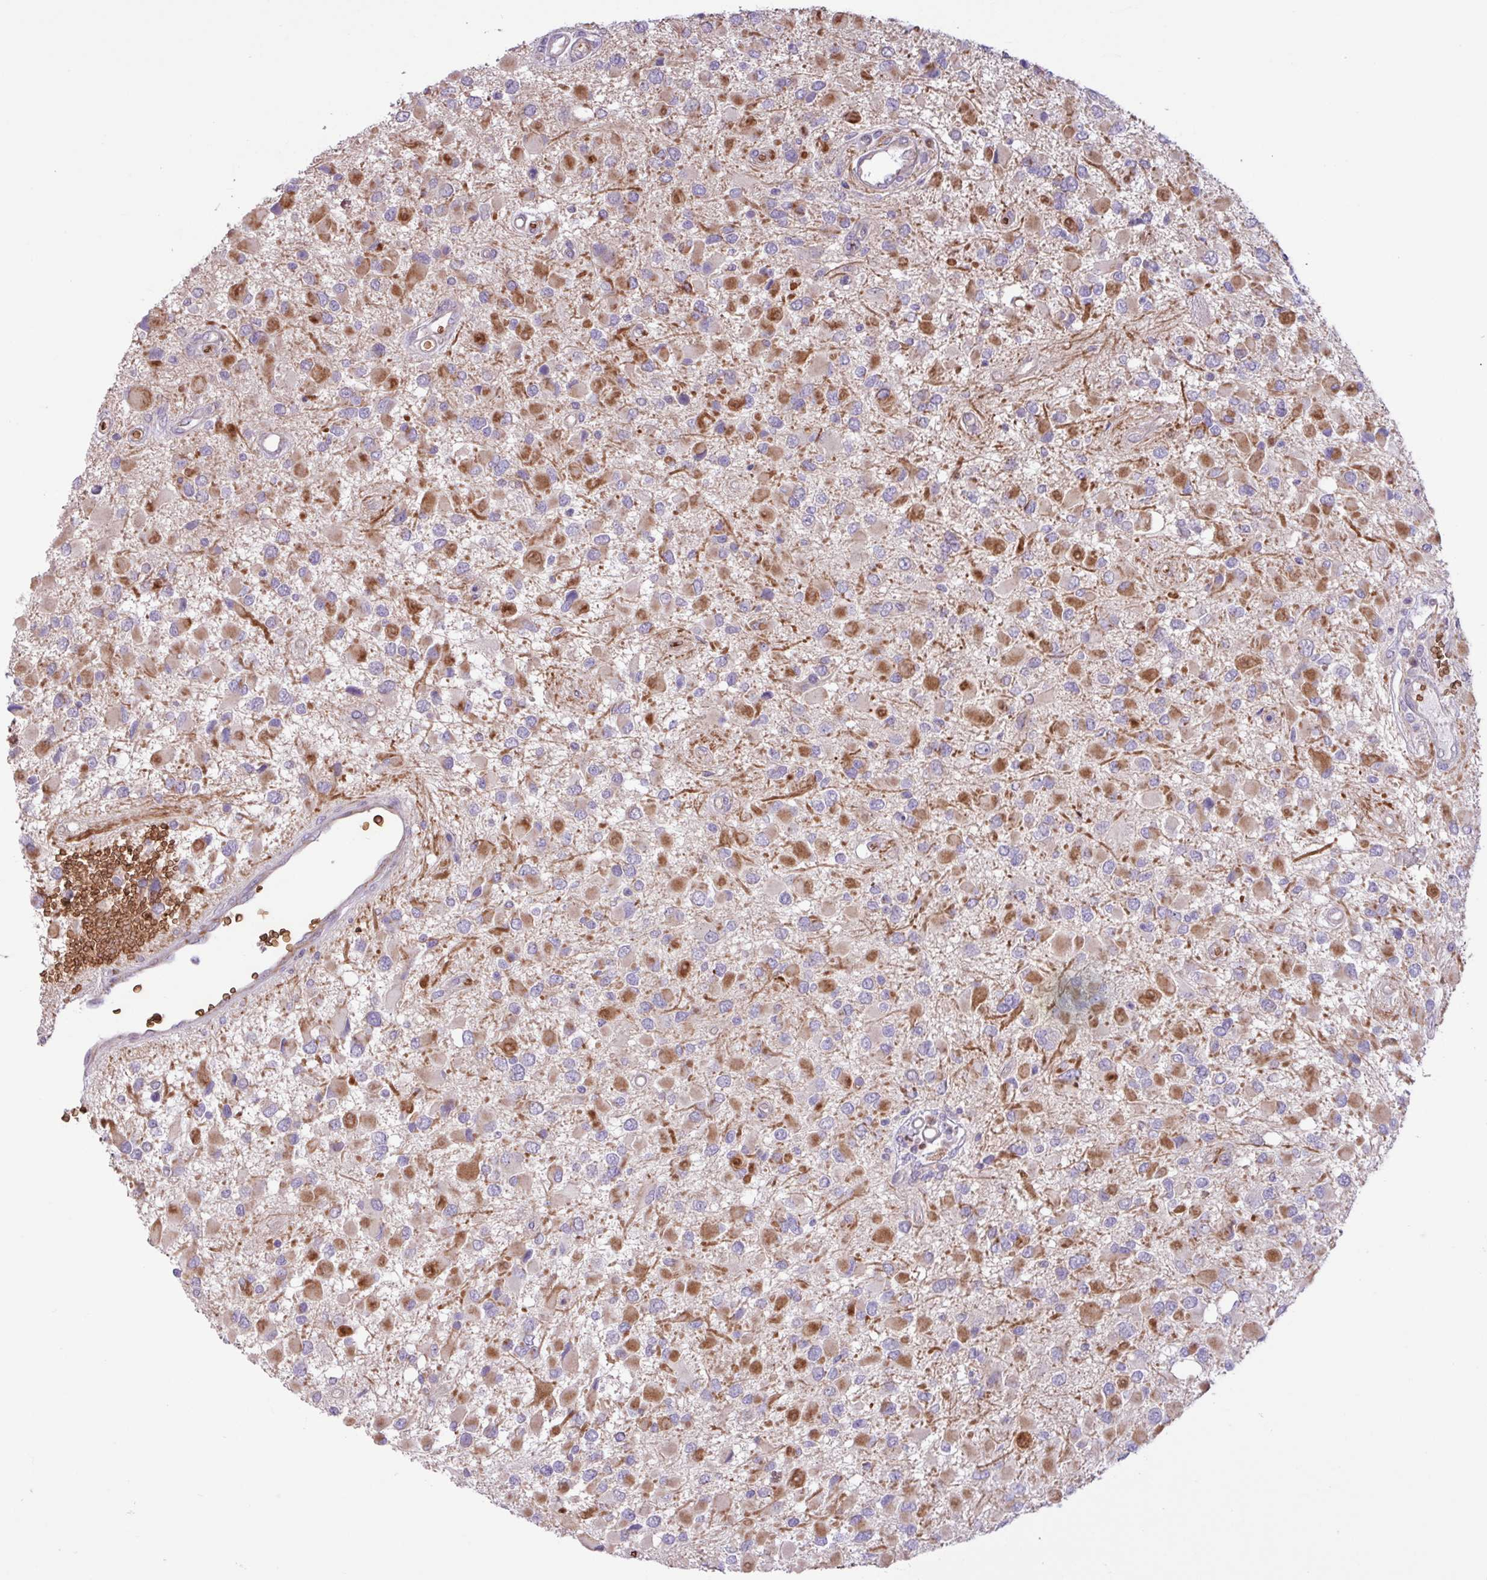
{"staining": {"intensity": "negative", "quantity": "none", "location": "none"}, "tissue": "glioma", "cell_type": "Tumor cells", "image_type": "cancer", "snomed": [{"axis": "morphology", "description": "Glioma, malignant, High grade"}, {"axis": "topography", "description": "Brain"}], "caption": "Immunohistochemical staining of human malignant glioma (high-grade) shows no significant expression in tumor cells.", "gene": "RAD21L1", "patient": {"sex": "male", "age": 53}}